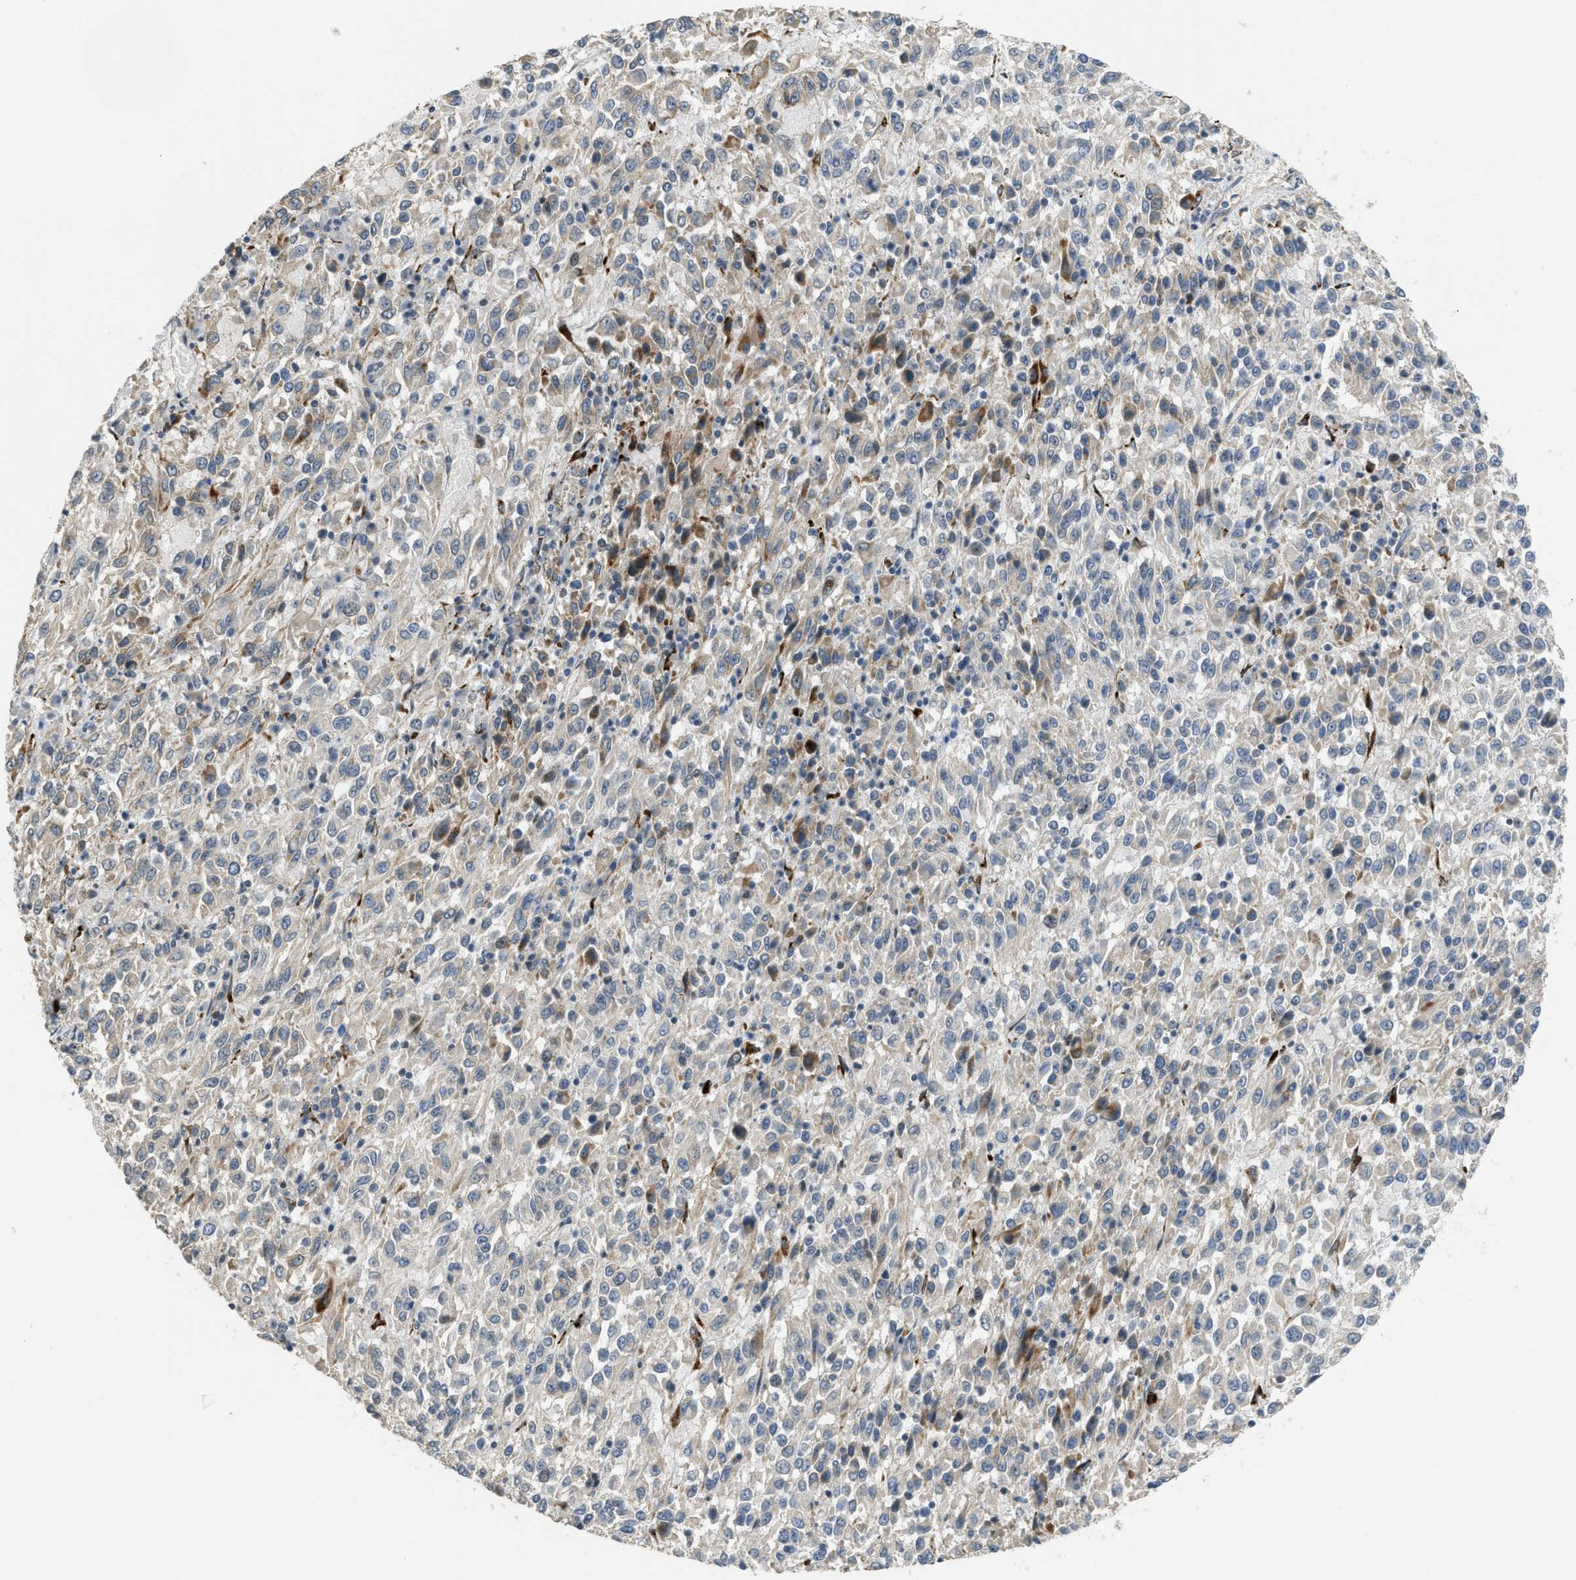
{"staining": {"intensity": "weak", "quantity": "<25%", "location": "cytoplasmic/membranous"}, "tissue": "melanoma", "cell_type": "Tumor cells", "image_type": "cancer", "snomed": [{"axis": "morphology", "description": "Malignant melanoma, Metastatic site"}, {"axis": "topography", "description": "Lung"}], "caption": "IHC photomicrograph of neoplastic tissue: human malignant melanoma (metastatic site) stained with DAB reveals no significant protein expression in tumor cells.", "gene": "TMEM154", "patient": {"sex": "male", "age": 64}}